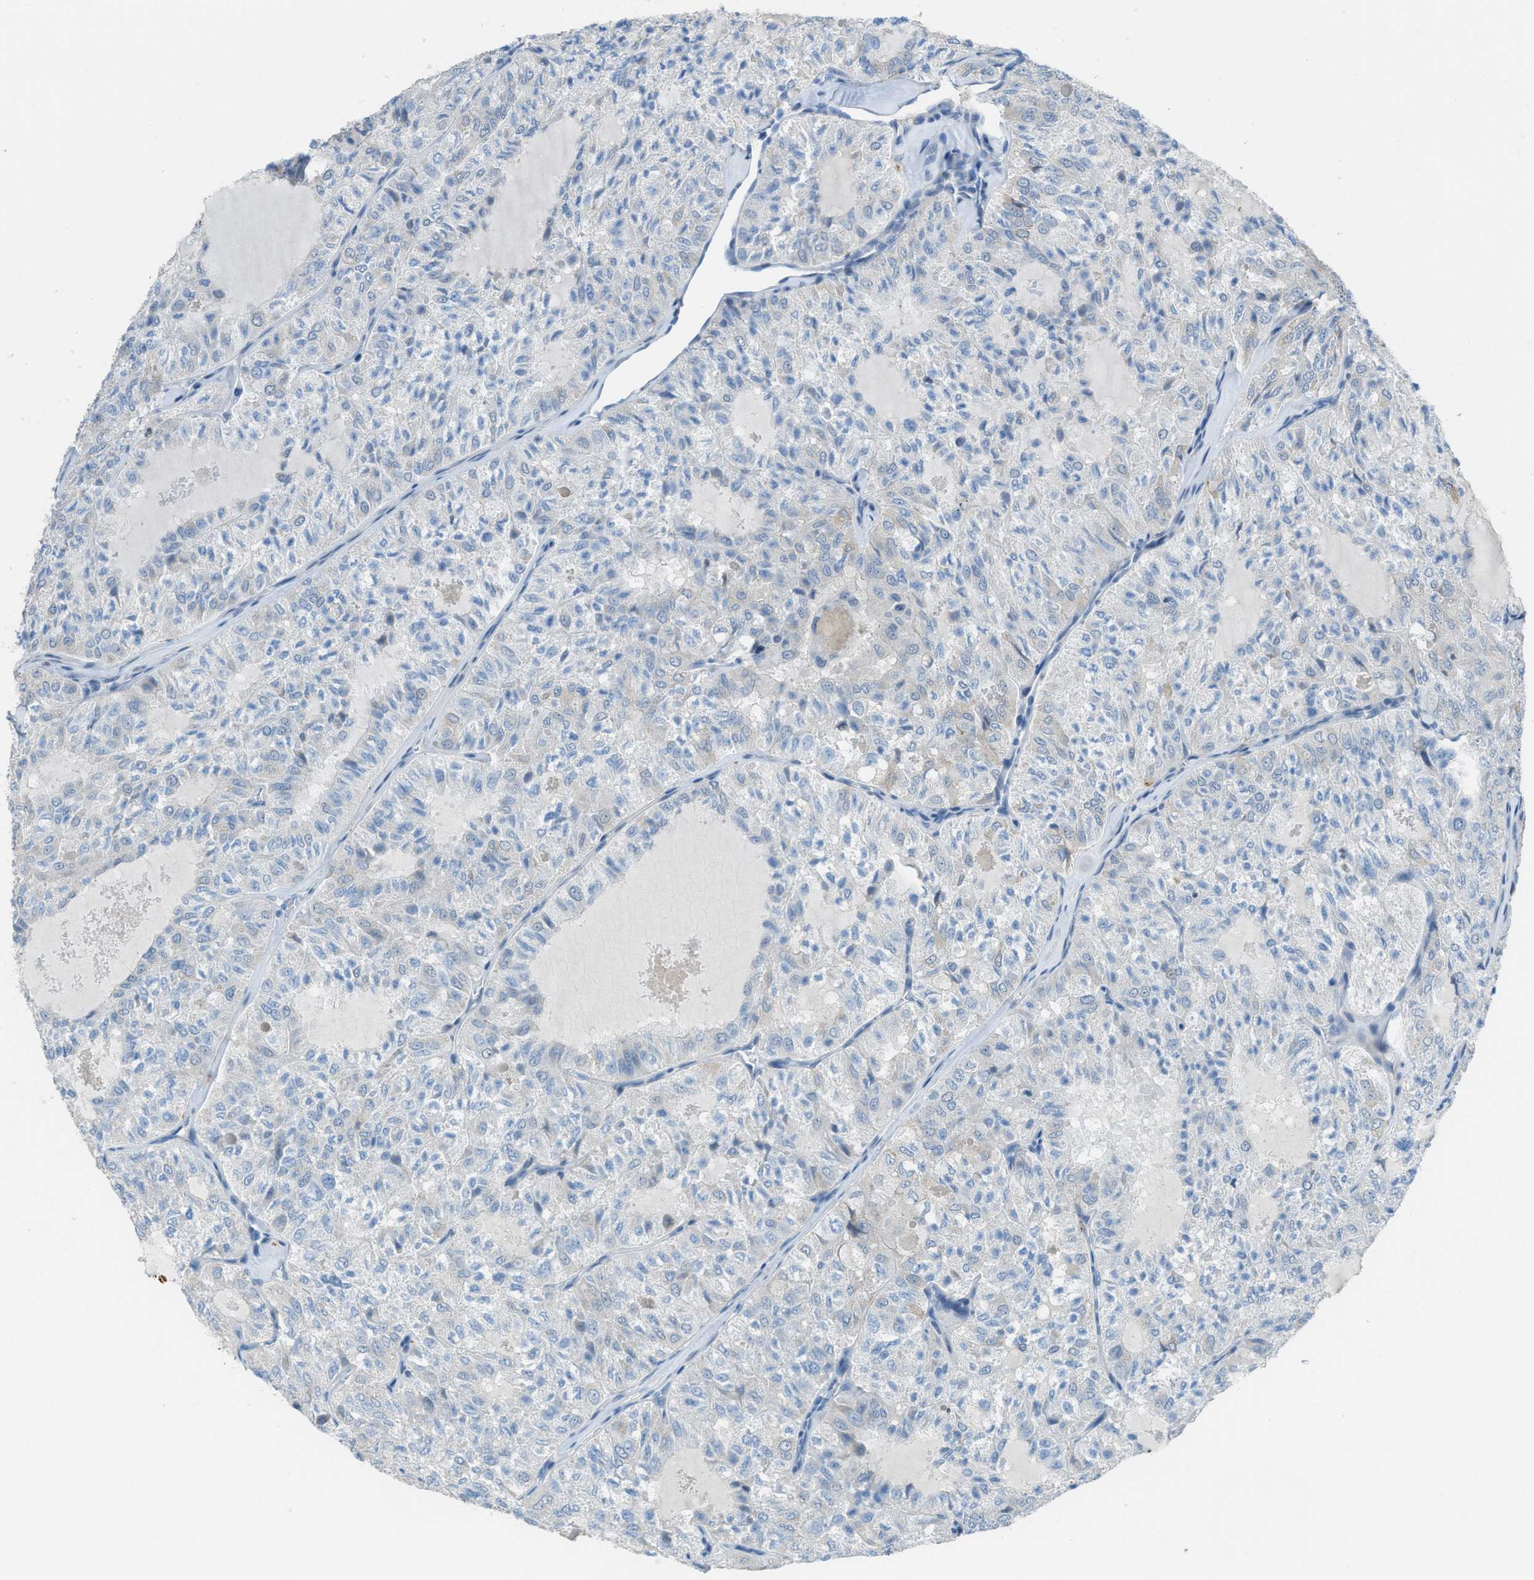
{"staining": {"intensity": "negative", "quantity": "none", "location": "none"}, "tissue": "thyroid cancer", "cell_type": "Tumor cells", "image_type": "cancer", "snomed": [{"axis": "morphology", "description": "Follicular adenoma carcinoma, NOS"}, {"axis": "topography", "description": "Thyroid gland"}], "caption": "High magnification brightfield microscopy of thyroid cancer (follicular adenoma carcinoma) stained with DAB (brown) and counterstained with hematoxylin (blue): tumor cells show no significant expression.", "gene": "TIMD4", "patient": {"sex": "male", "age": 75}}